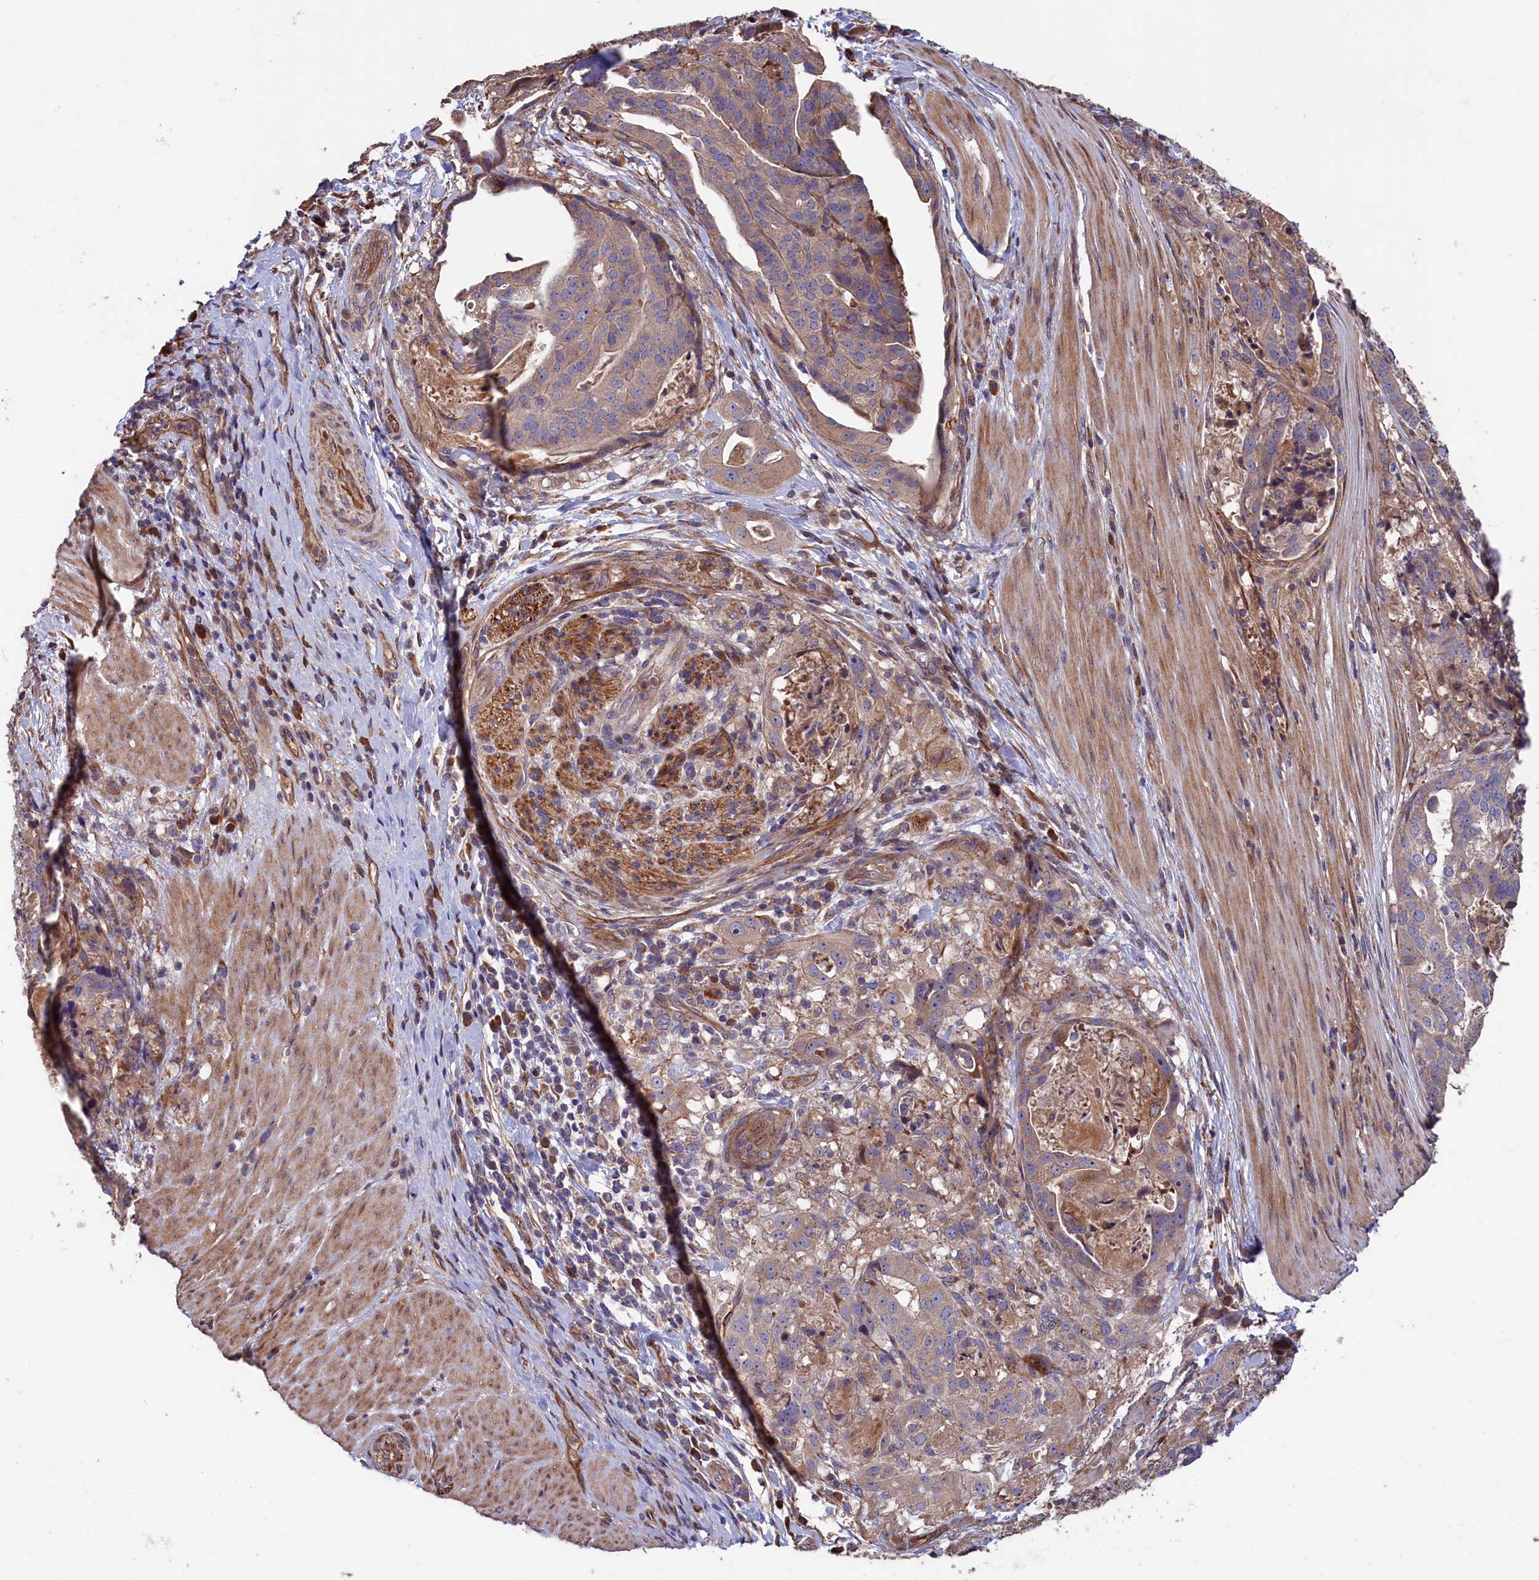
{"staining": {"intensity": "weak", "quantity": "<25%", "location": "cytoplasmic/membranous"}, "tissue": "stomach cancer", "cell_type": "Tumor cells", "image_type": "cancer", "snomed": [{"axis": "morphology", "description": "Adenocarcinoma, NOS"}, {"axis": "topography", "description": "Stomach"}], "caption": "Immunohistochemistry (IHC) histopathology image of neoplastic tissue: stomach cancer stained with DAB shows no significant protein expression in tumor cells.", "gene": "GREB1L", "patient": {"sex": "male", "age": 48}}